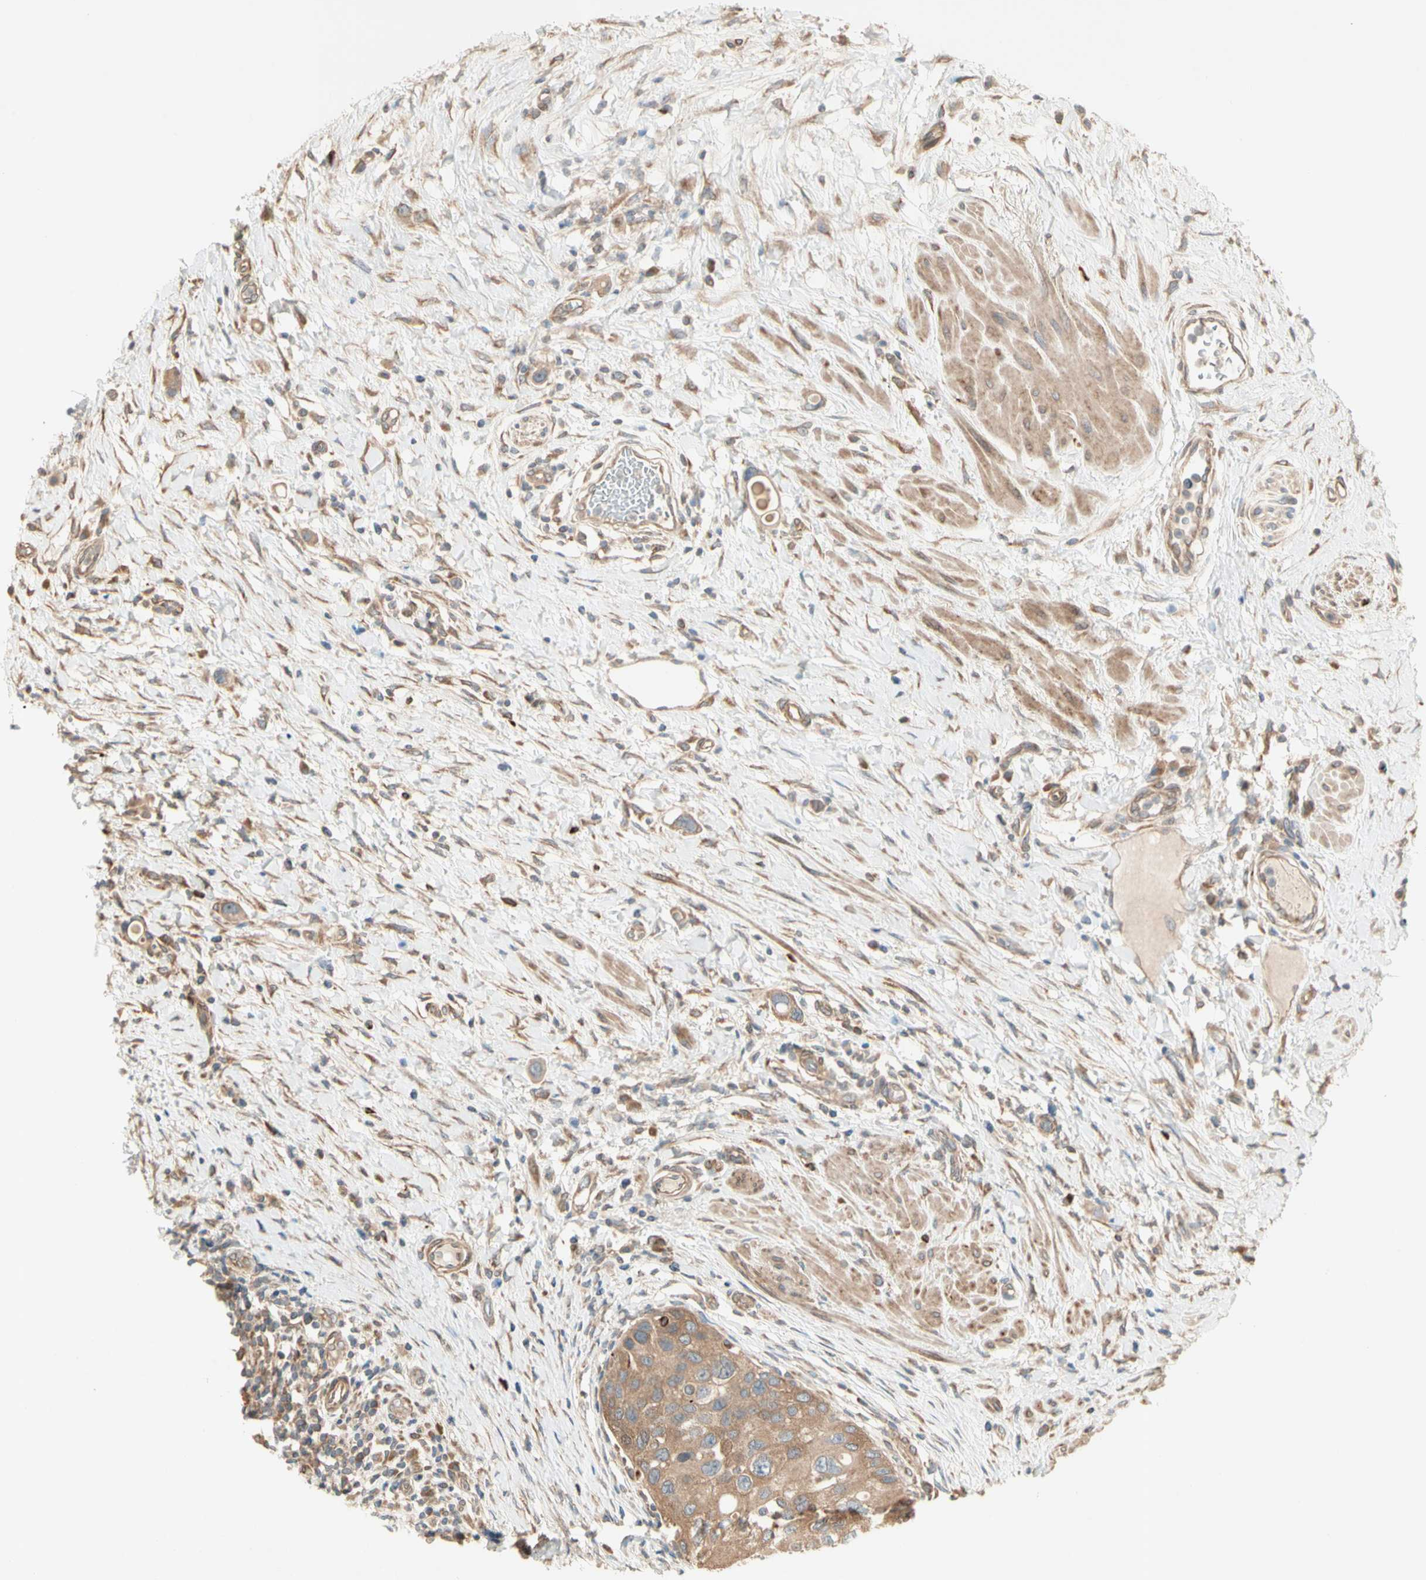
{"staining": {"intensity": "moderate", "quantity": ">75%", "location": "cytoplasmic/membranous"}, "tissue": "urothelial cancer", "cell_type": "Tumor cells", "image_type": "cancer", "snomed": [{"axis": "morphology", "description": "Urothelial carcinoma, High grade"}, {"axis": "topography", "description": "Urinary bladder"}], "caption": "The photomicrograph exhibits immunohistochemical staining of high-grade urothelial carcinoma. There is moderate cytoplasmic/membranous staining is seen in about >75% of tumor cells. (DAB (3,3'-diaminobenzidine) = brown stain, brightfield microscopy at high magnification).", "gene": "IRAG1", "patient": {"sex": "female", "age": 56}}